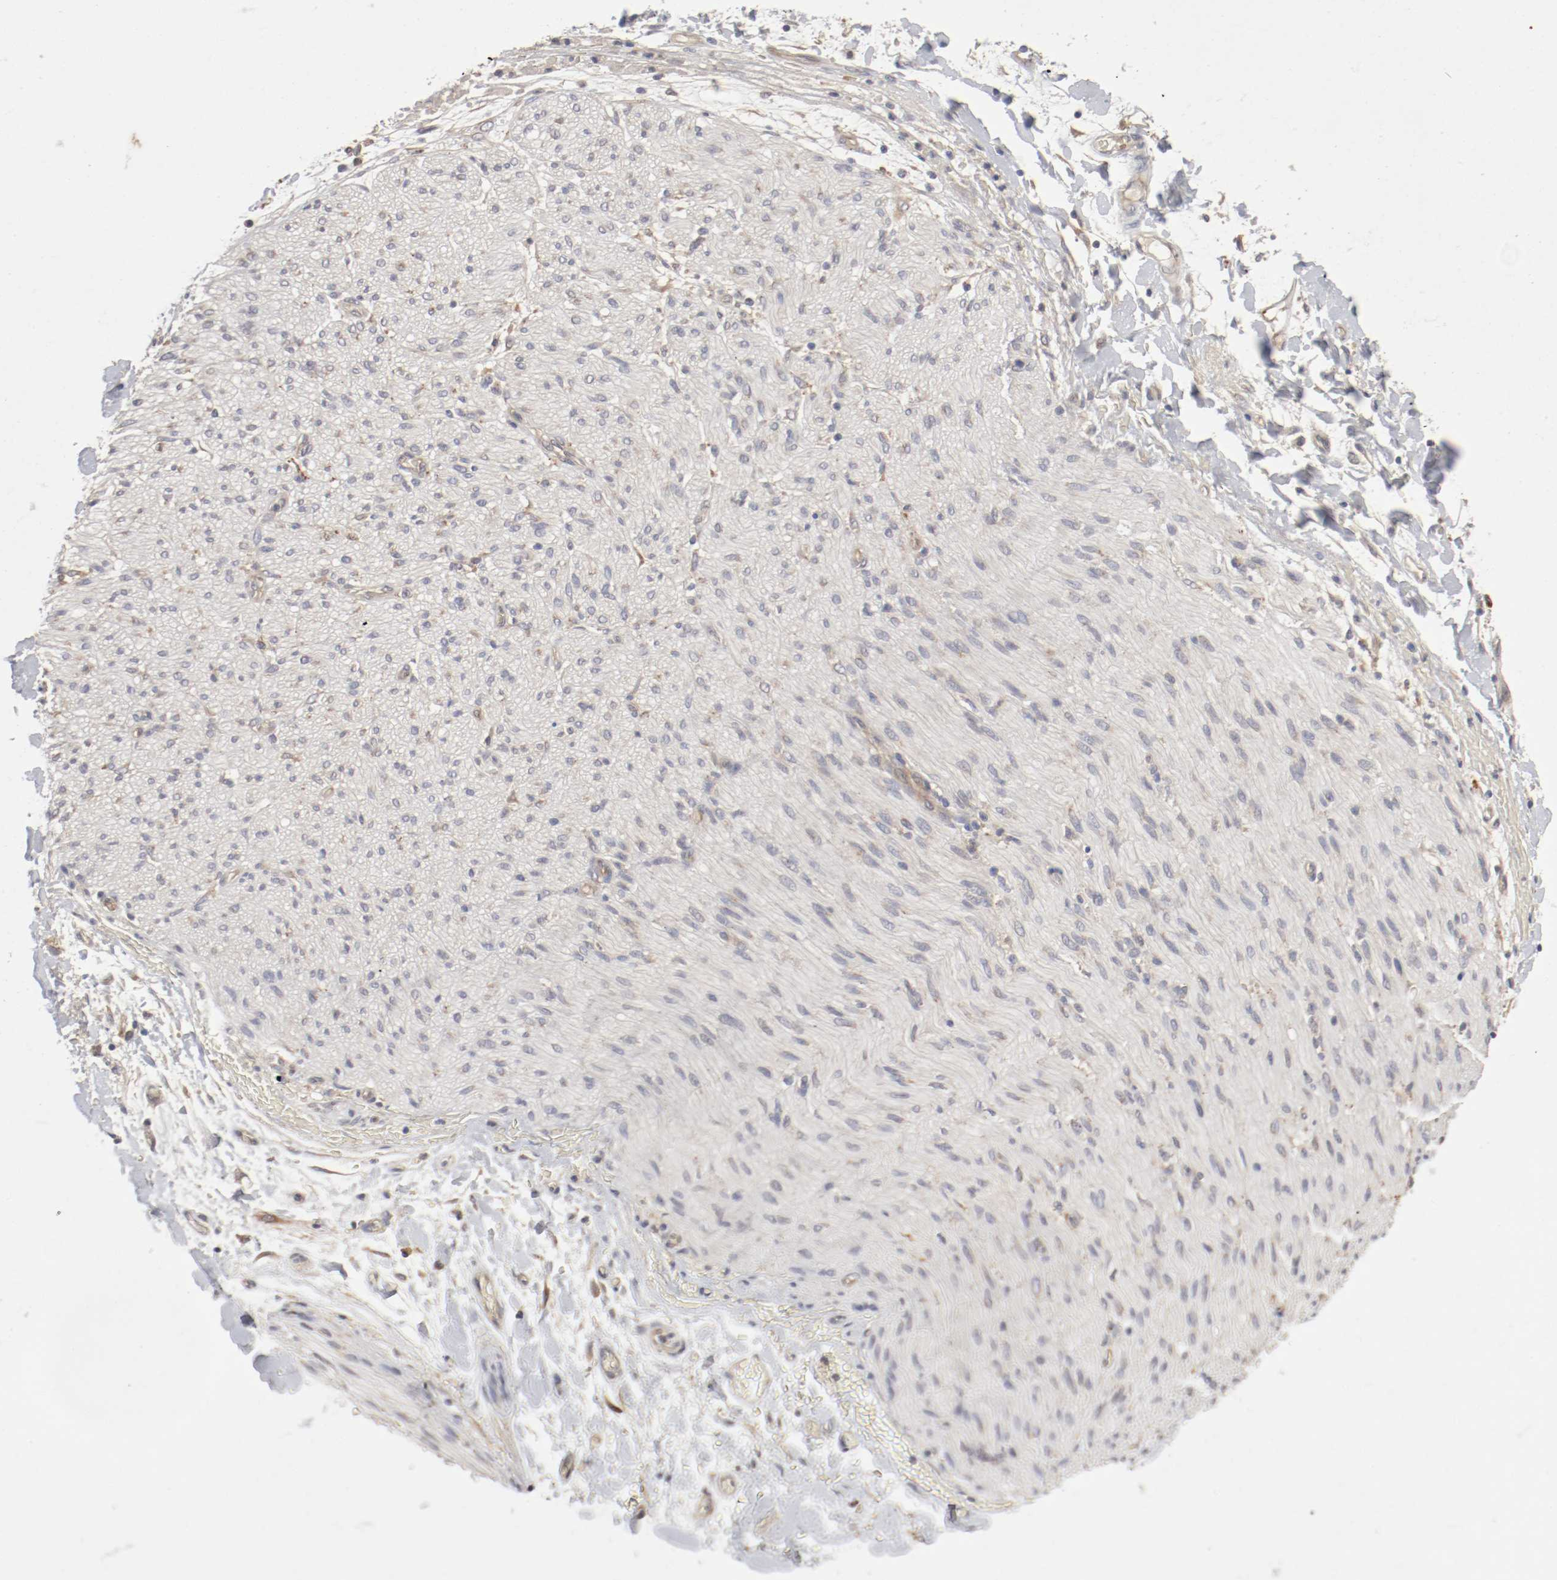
{"staining": {"intensity": "weak", "quantity": "<25%", "location": "cytoplasmic/membranous"}, "tissue": "adipose tissue", "cell_type": "Adipocytes", "image_type": "normal", "snomed": [{"axis": "morphology", "description": "Normal tissue, NOS"}, {"axis": "morphology", "description": "Cholangiocarcinoma"}, {"axis": "topography", "description": "Liver"}, {"axis": "topography", "description": "Peripheral nerve tissue"}], "caption": "IHC micrograph of normal human adipose tissue stained for a protein (brown), which reveals no staining in adipocytes.", "gene": "REN", "patient": {"sex": "male", "age": 50}}